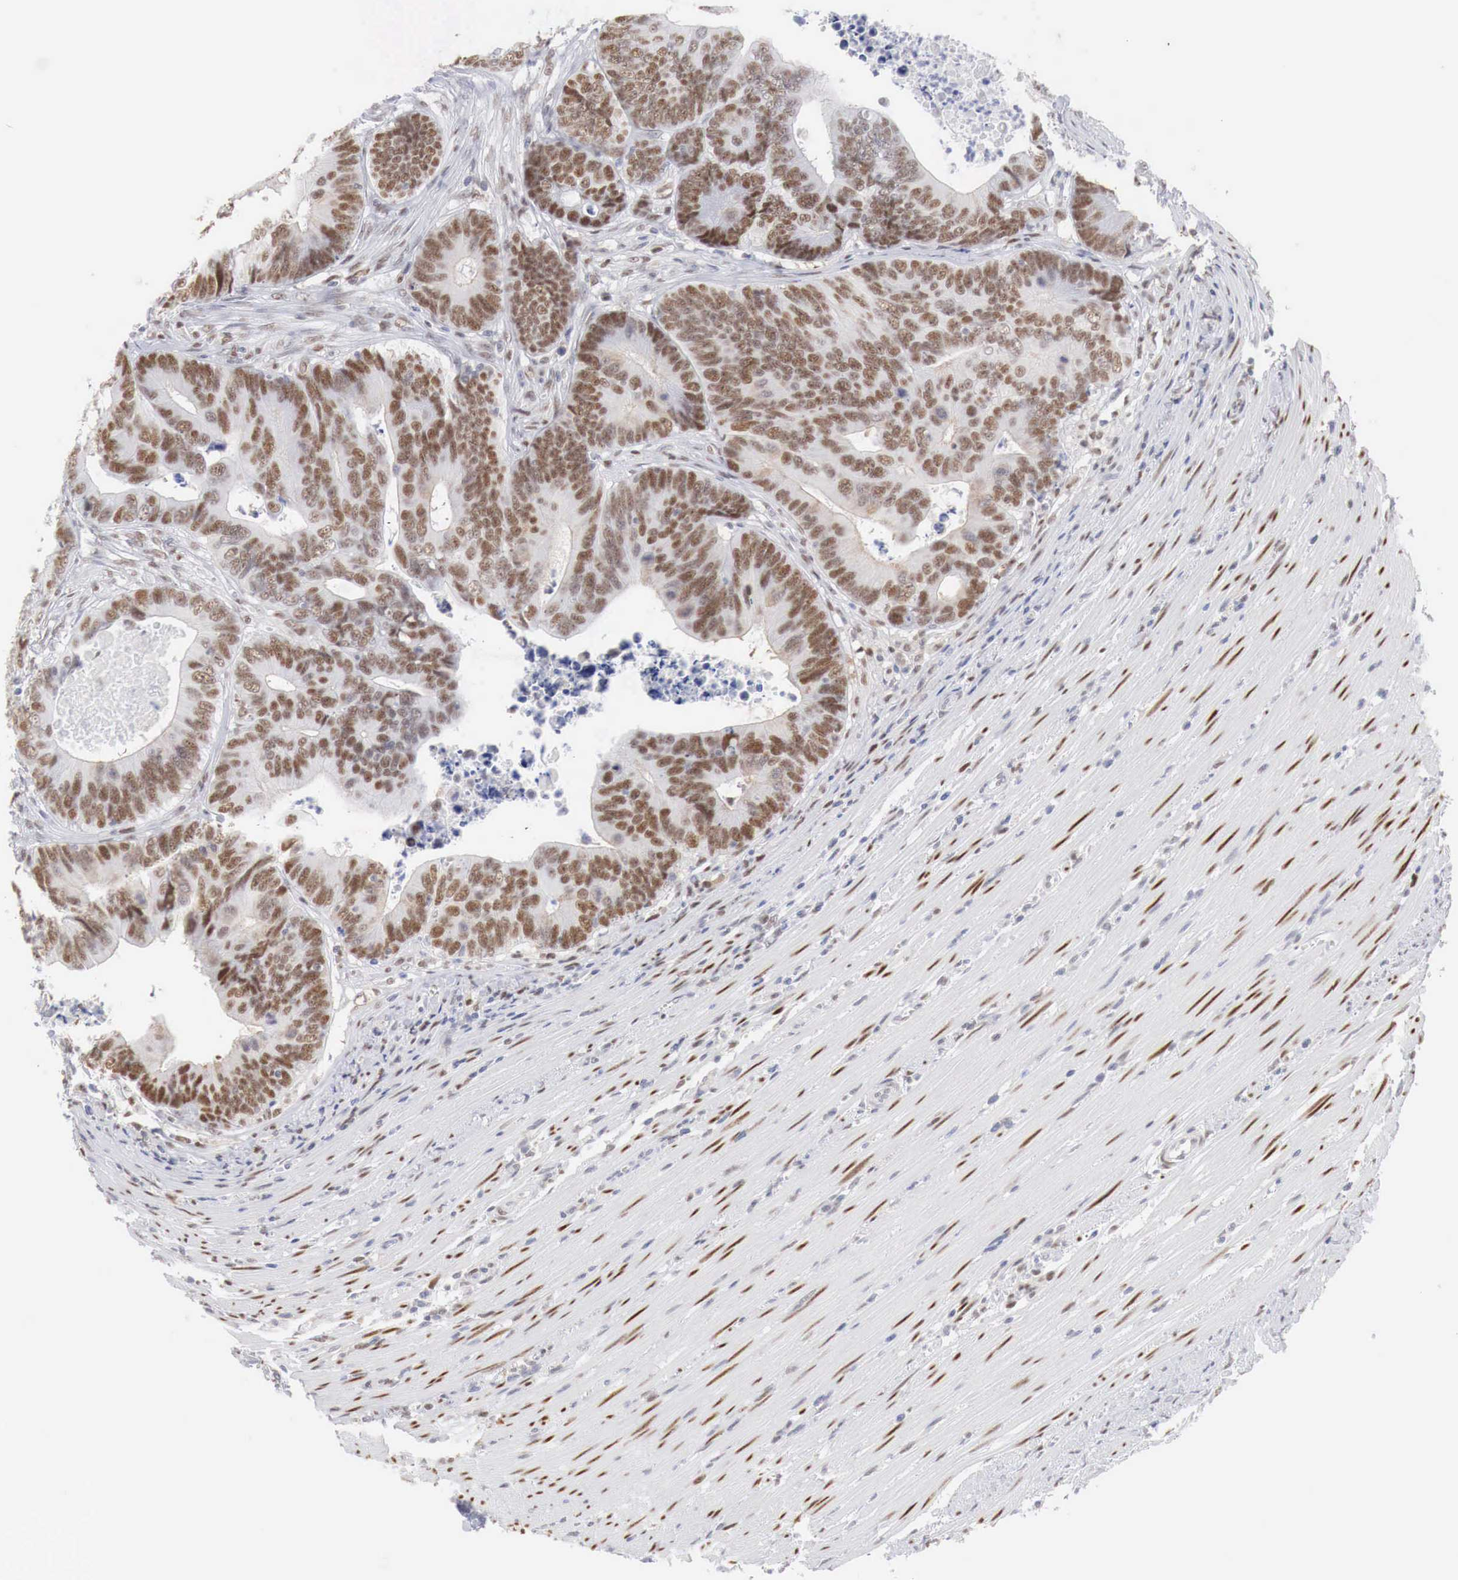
{"staining": {"intensity": "moderate", "quantity": ">75%", "location": "nuclear"}, "tissue": "colorectal cancer", "cell_type": "Tumor cells", "image_type": "cancer", "snomed": [{"axis": "morphology", "description": "Adenocarcinoma, NOS"}, {"axis": "topography", "description": "Colon"}], "caption": "Colorectal cancer stained with DAB IHC shows medium levels of moderate nuclear expression in approximately >75% of tumor cells.", "gene": "FOXP2", "patient": {"sex": "female", "age": 78}}